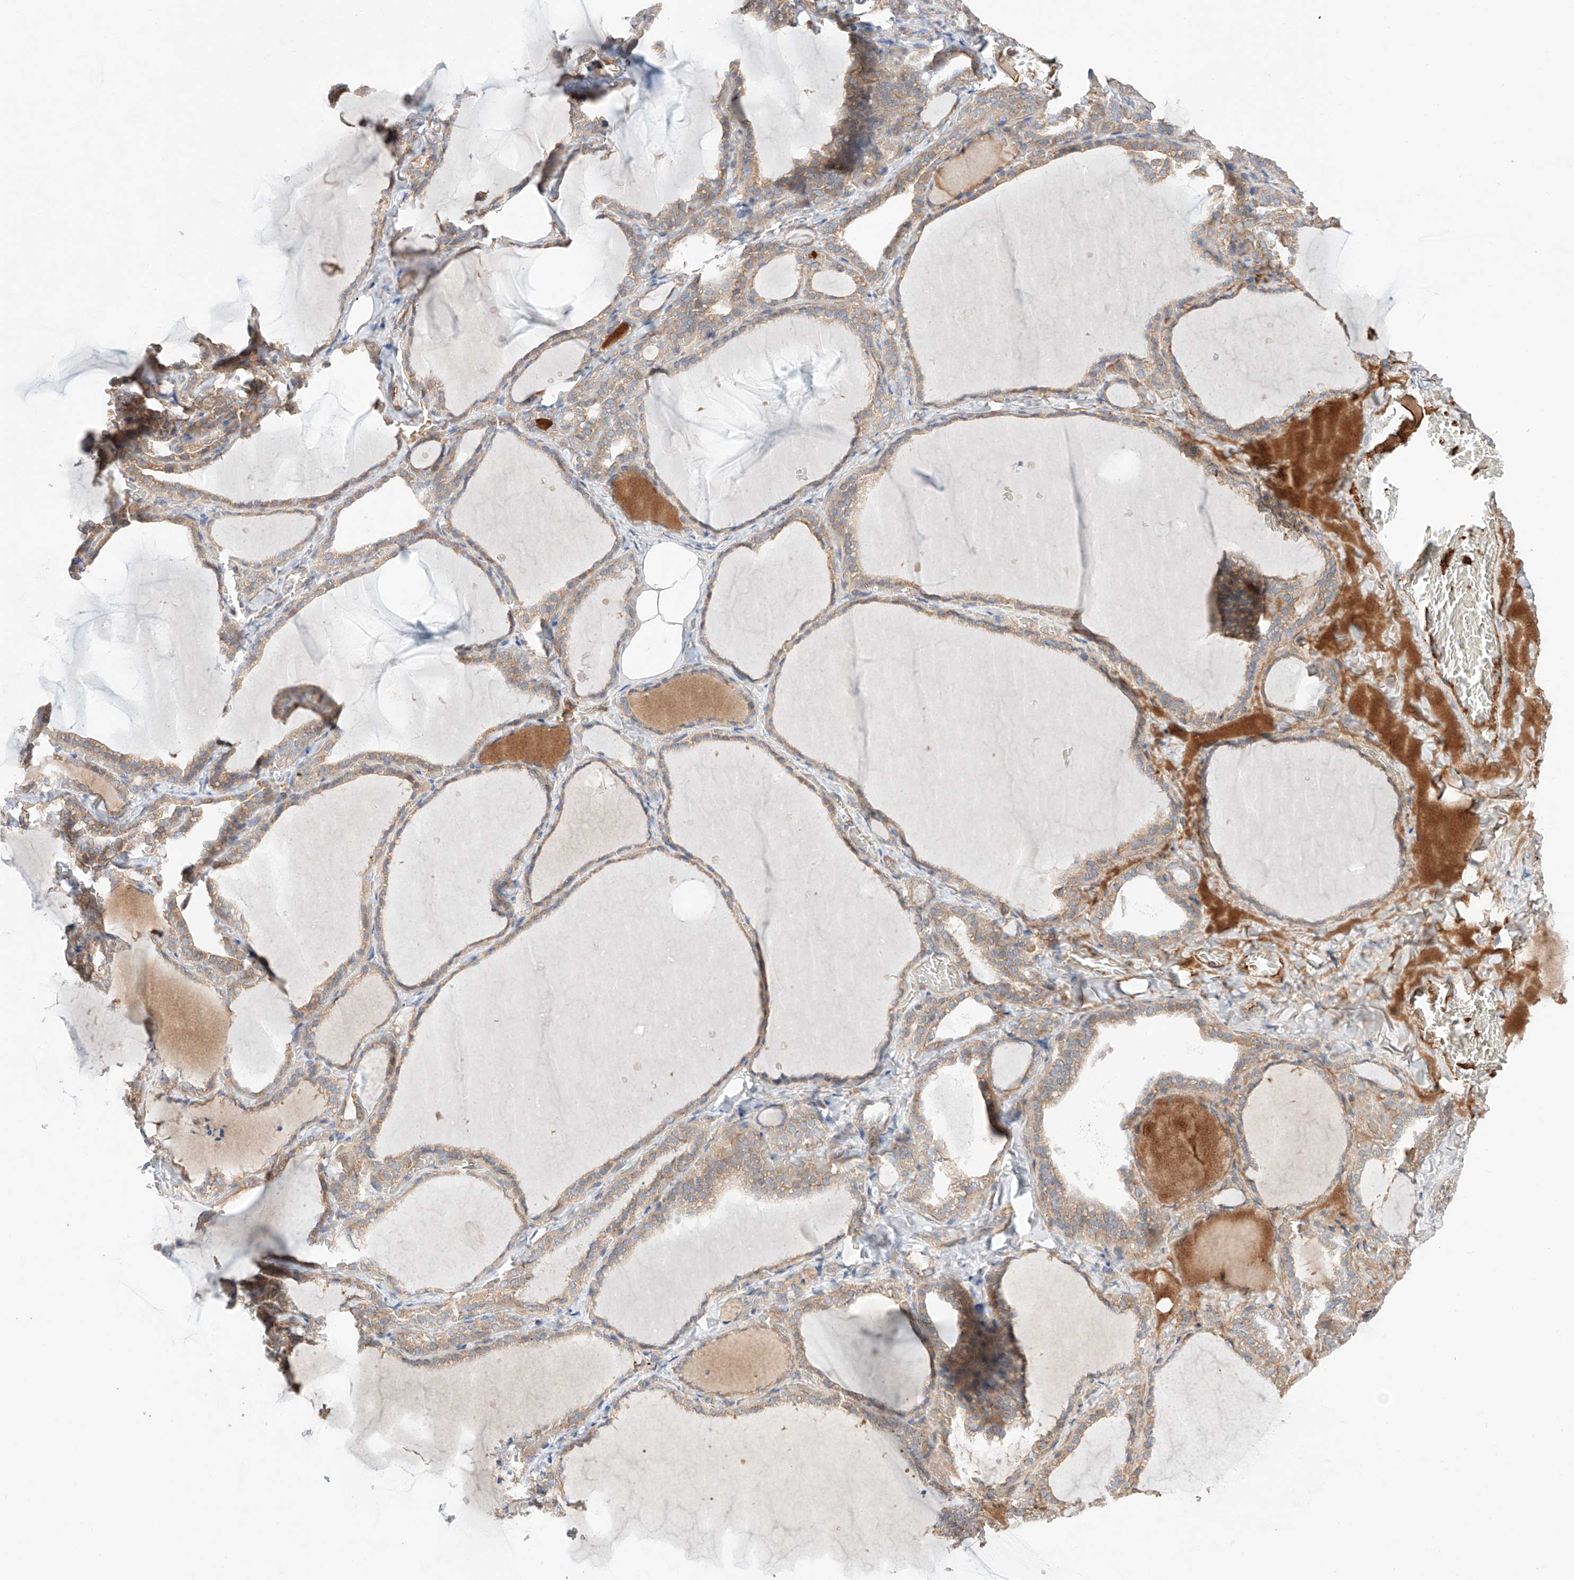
{"staining": {"intensity": "weak", "quantity": ">75%", "location": "cytoplasmic/membranous"}, "tissue": "thyroid gland", "cell_type": "Glandular cells", "image_type": "normal", "snomed": [{"axis": "morphology", "description": "Normal tissue, NOS"}, {"axis": "topography", "description": "Thyroid gland"}], "caption": "Glandular cells exhibit low levels of weak cytoplasmic/membranous positivity in approximately >75% of cells in normal thyroid gland. (DAB (3,3'-diaminobenzidine) IHC, brown staining for protein, blue staining for nuclei).", "gene": "PGGT1B", "patient": {"sex": "female", "age": 22}}